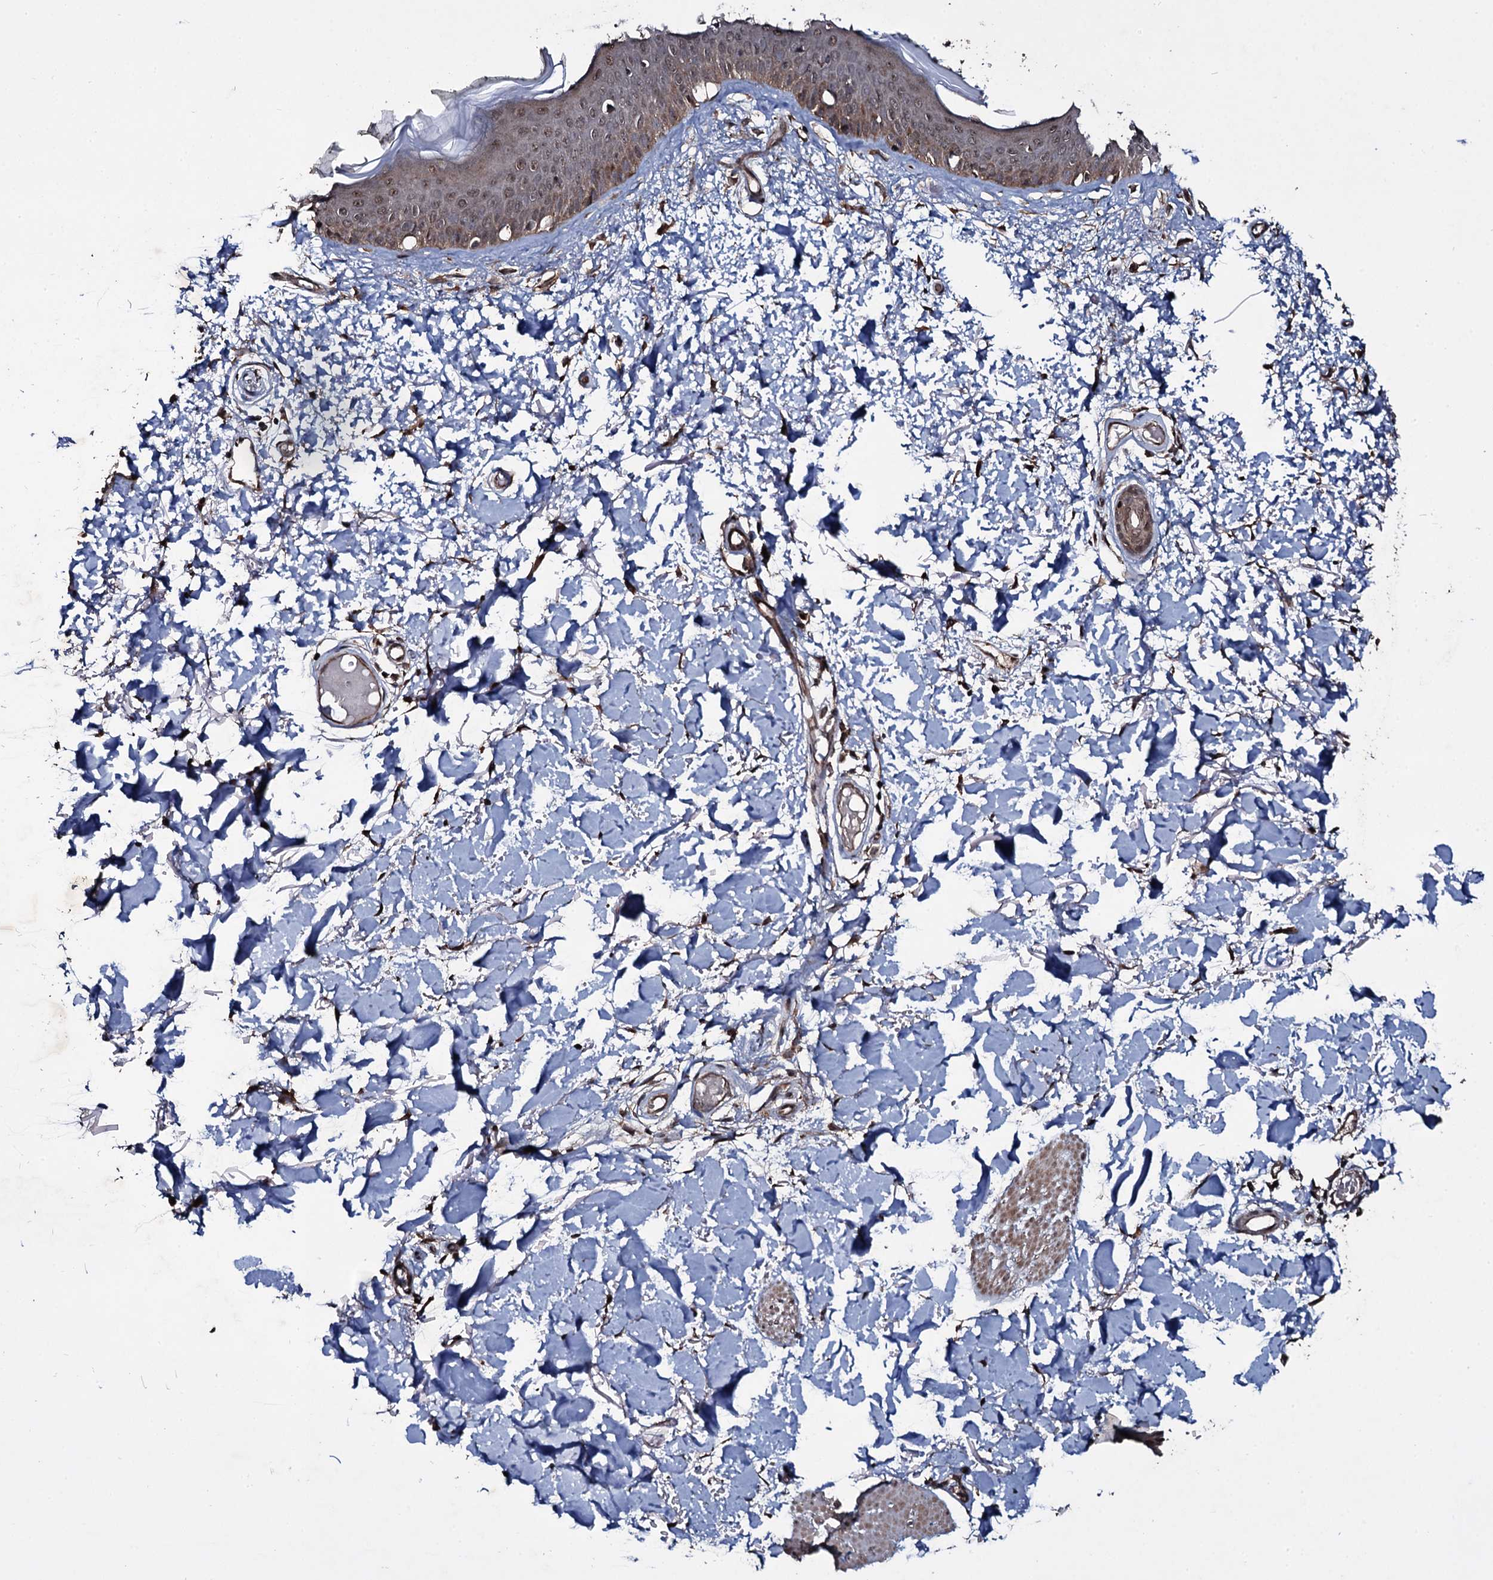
{"staining": {"intensity": "moderate", "quantity": ">75%", "location": "cytoplasmic/membranous"}, "tissue": "skin", "cell_type": "Fibroblasts", "image_type": "normal", "snomed": [{"axis": "morphology", "description": "Normal tissue, NOS"}, {"axis": "topography", "description": "Skin"}], "caption": "This micrograph demonstrates immunohistochemistry (IHC) staining of unremarkable human skin, with medium moderate cytoplasmic/membranous positivity in approximately >75% of fibroblasts.", "gene": "MRPS31", "patient": {"sex": "male", "age": 62}}